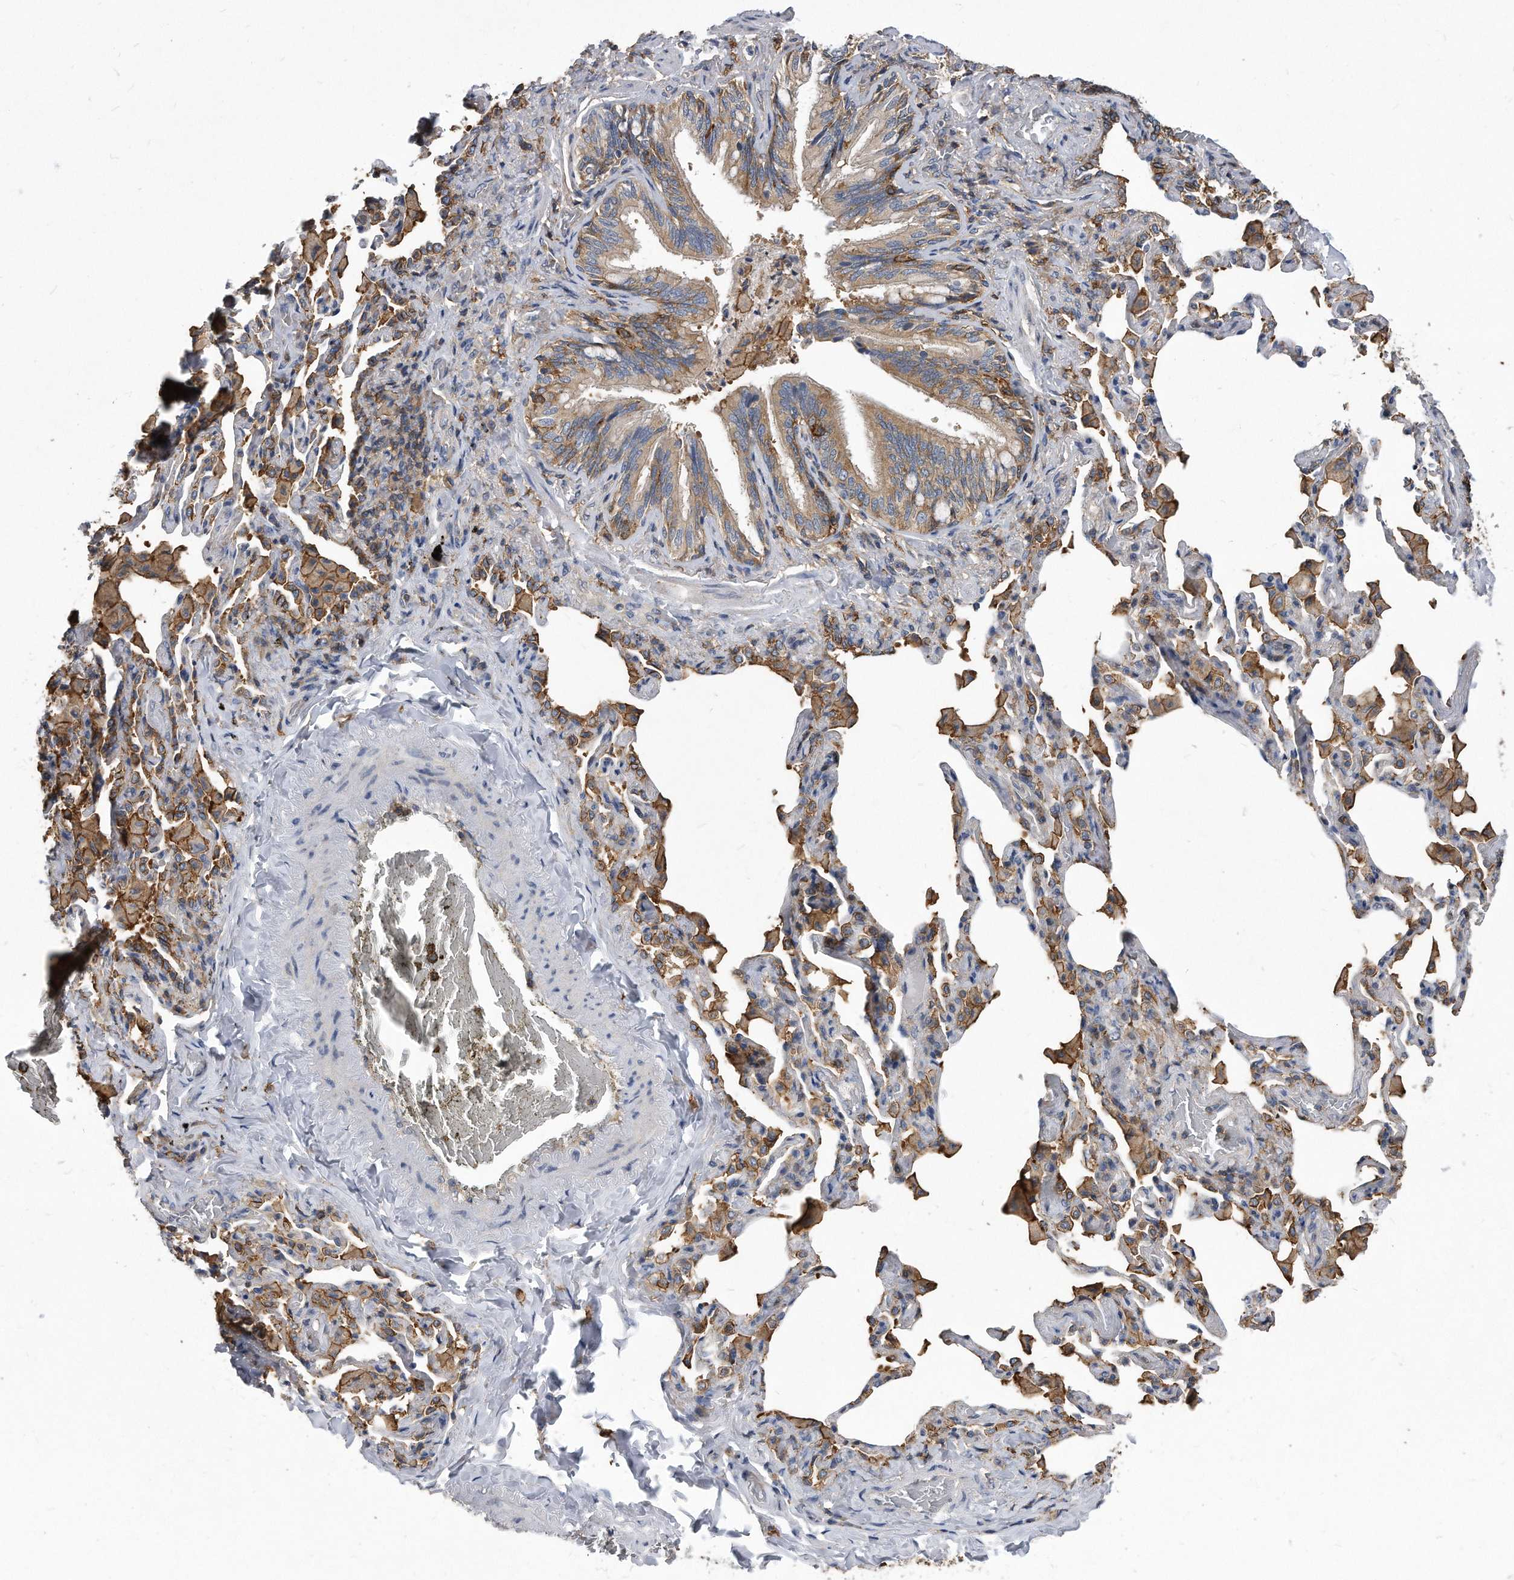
{"staining": {"intensity": "strong", "quantity": "25%-75%", "location": "cytoplasmic/membranous"}, "tissue": "bronchus", "cell_type": "Respiratory epithelial cells", "image_type": "normal", "snomed": [{"axis": "morphology", "description": "Normal tissue, NOS"}, {"axis": "morphology", "description": "Inflammation, NOS"}, {"axis": "topography", "description": "Lung"}], "caption": "Approximately 25%-75% of respiratory epithelial cells in normal human bronchus exhibit strong cytoplasmic/membranous protein staining as visualized by brown immunohistochemical staining.", "gene": "ATG5", "patient": {"sex": "female", "age": 46}}